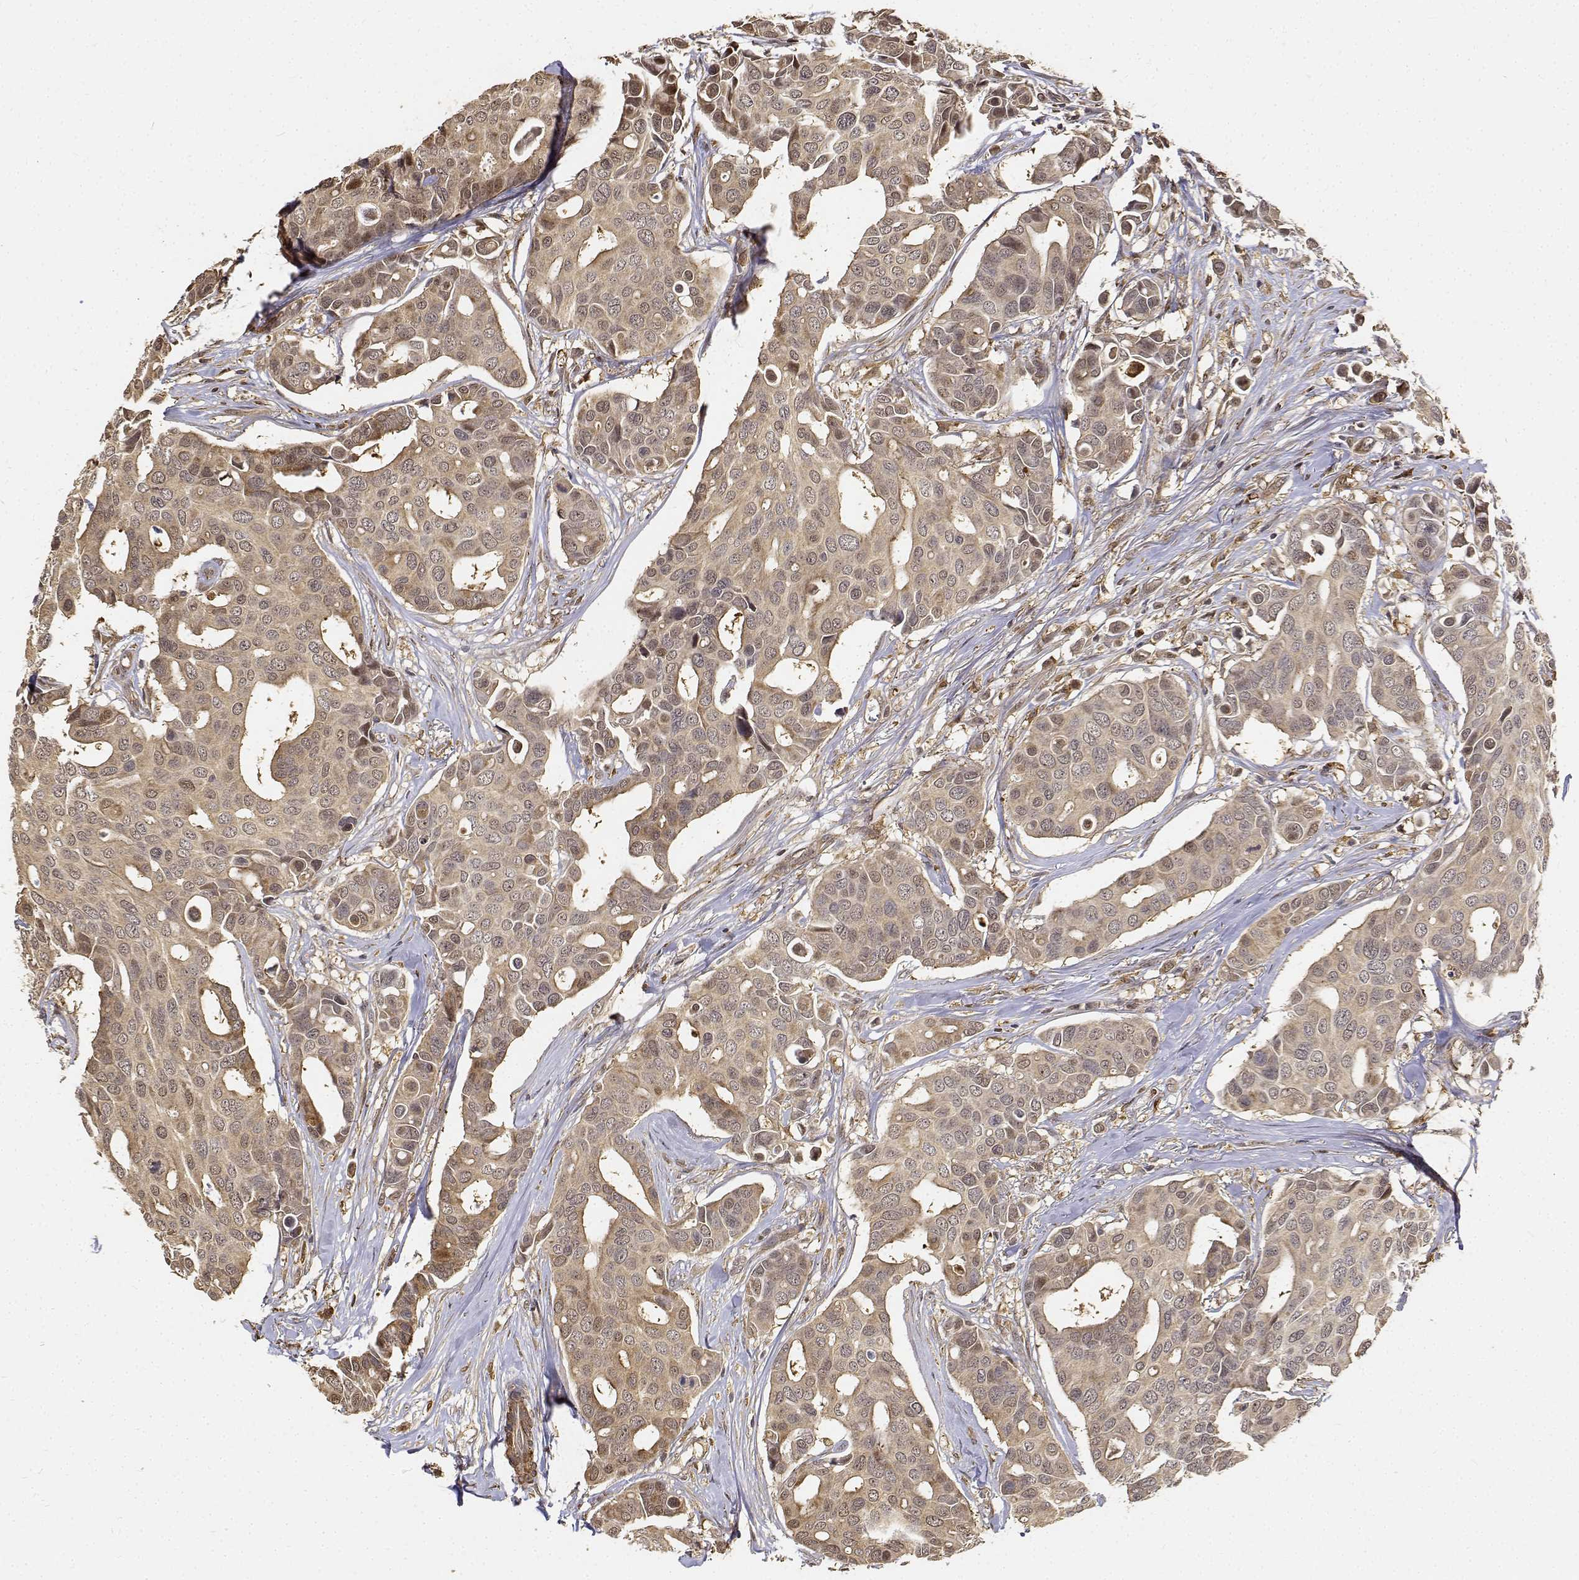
{"staining": {"intensity": "moderate", "quantity": ">75%", "location": "cytoplasmic/membranous,nuclear"}, "tissue": "breast cancer", "cell_type": "Tumor cells", "image_type": "cancer", "snomed": [{"axis": "morphology", "description": "Duct carcinoma"}, {"axis": "topography", "description": "Breast"}], "caption": "Immunohistochemistry (IHC) (DAB (3,3'-diaminobenzidine)) staining of invasive ductal carcinoma (breast) reveals moderate cytoplasmic/membranous and nuclear protein staining in about >75% of tumor cells.", "gene": "PCID2", "patient": {"sex": "female", "age": 54}}